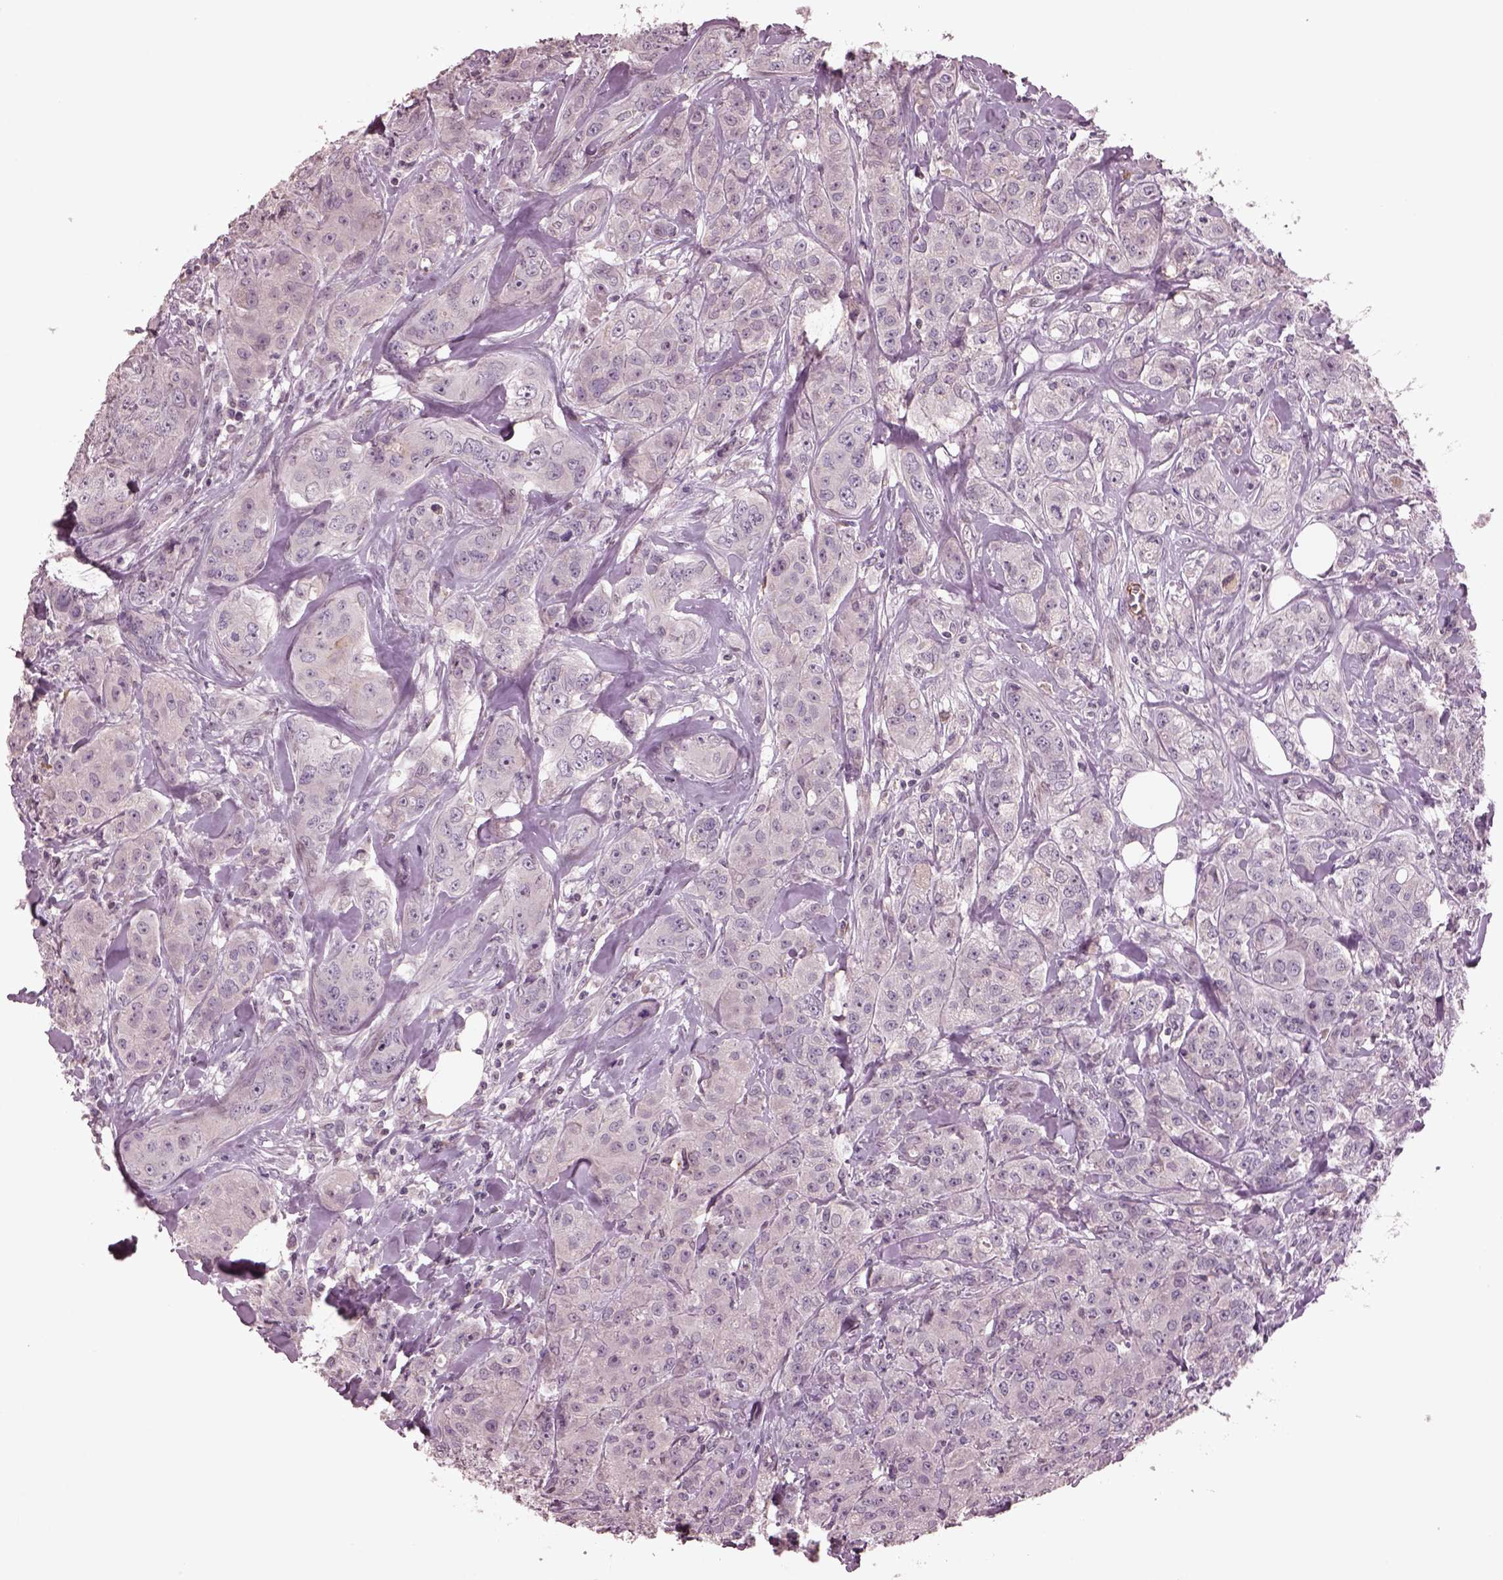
{"staining": {"intensity": "negative", "quantity": "none", "location": "none"}, "tissue": "breast cancer", "cell_type": "Tumor cells", "image_type": "cancer", "snomed": [{"axis": "morphology", "description": "Duct carcinoma"}, {"axis": "topography", "description": "Breast"}], "caption": "DAB (3,3'-diaminobenzidine) immunohistochemical staining of breast cancer (invasive ductal carcinoma) displays no significant staining in tumor cells.", "gene": "PTX4", "patient": {"sex": "female", "age": 43}}